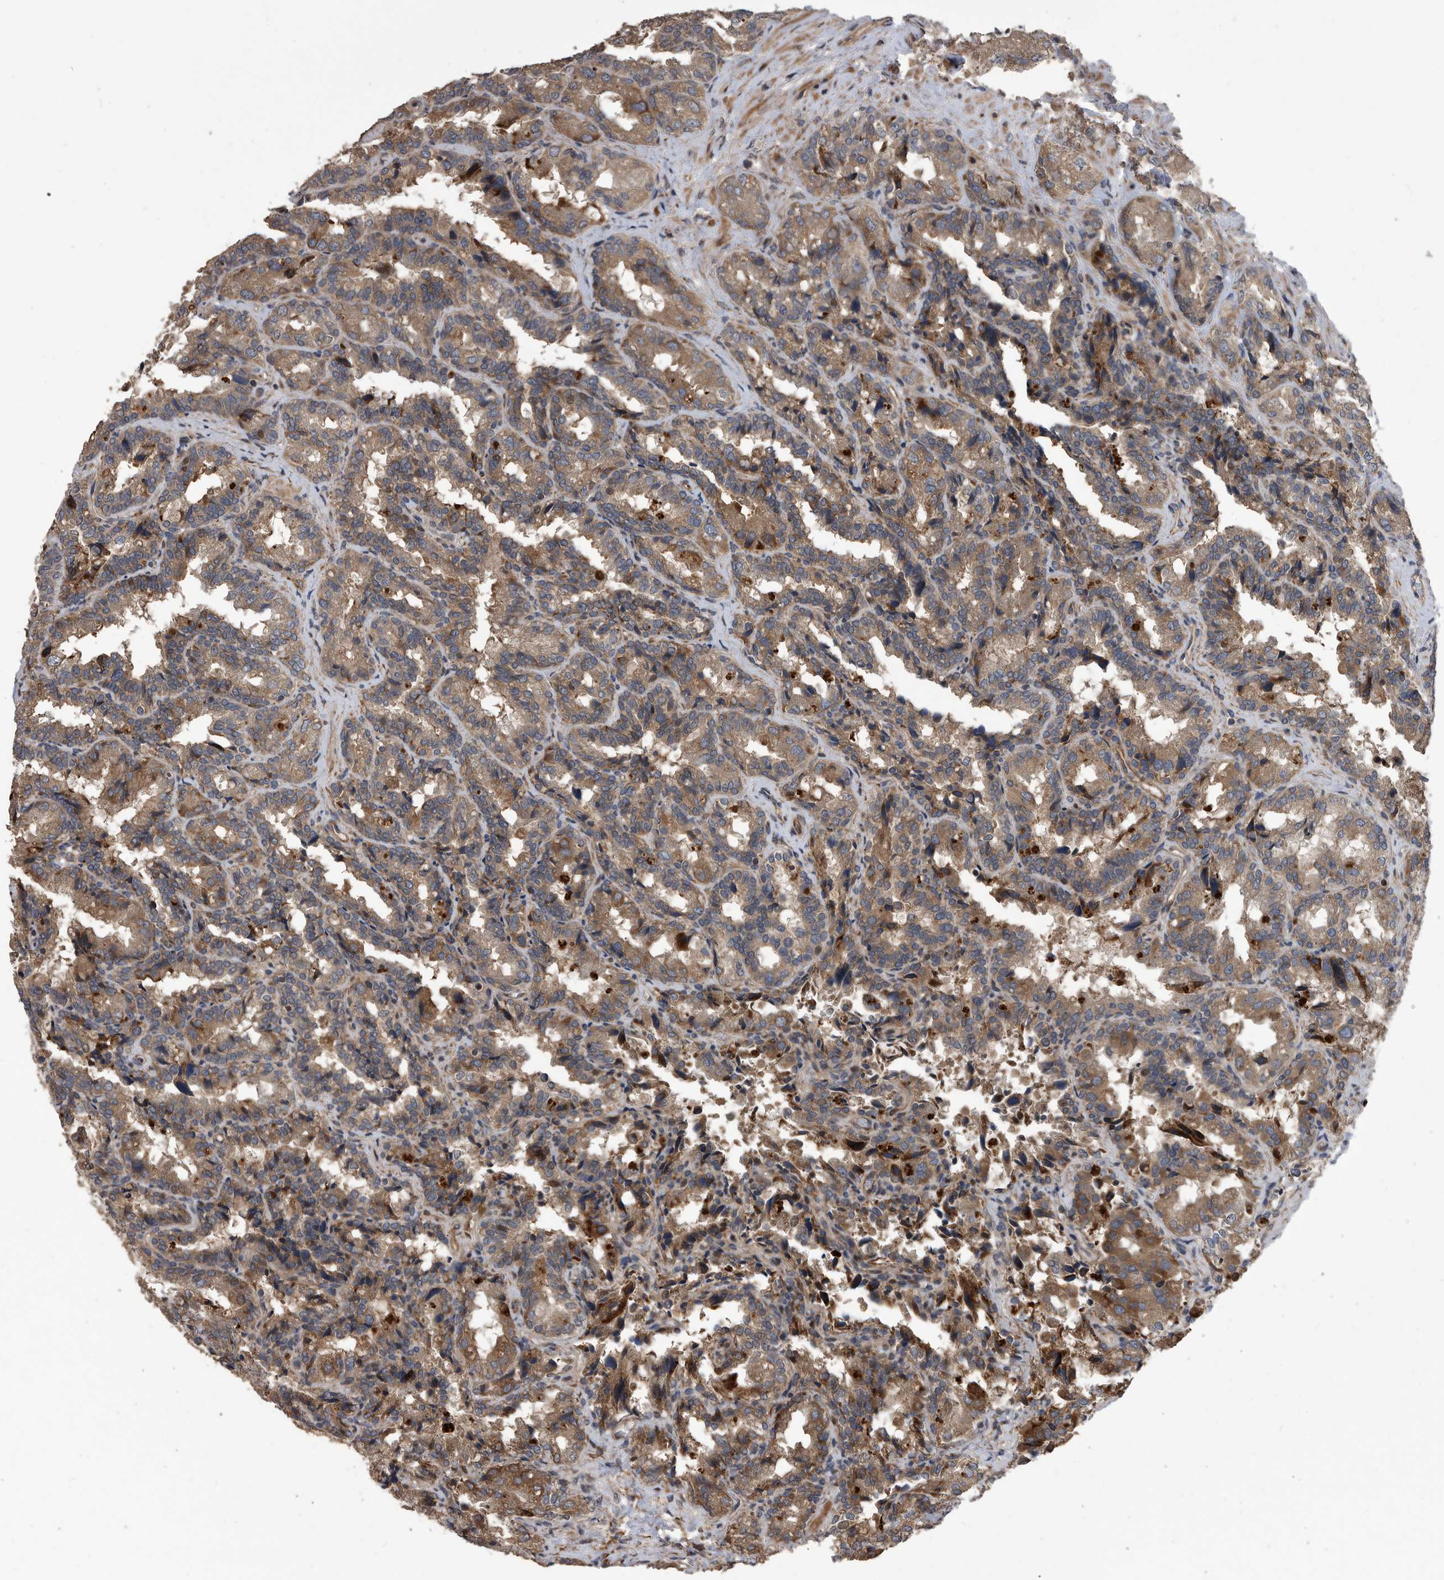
{"staining": {"intensity": "moderate", "quantity": ">75%", "location": "cytoplasmic/membranous"}, "tissue": "seminal vesicle", "cell_type": "Glandular cells", "image_type": "normal", "snomed": [{"axis": "morphology", "description": "Normal tissue, NOS"}, {"axis": "topography", "description": "Seminal veicle"}, {"axis": "topography", "description": "Peripheral nerve tissue"}], "caption": "This image demonstrates immunohistochemistry (IHC) staining of normal seminal vesicle, with medium moderate cytoplasmic/membranous positivity in about >75% of glandular cells.", "gene": "SERINC2", "patient": {"sex": "male", "age": 63}}